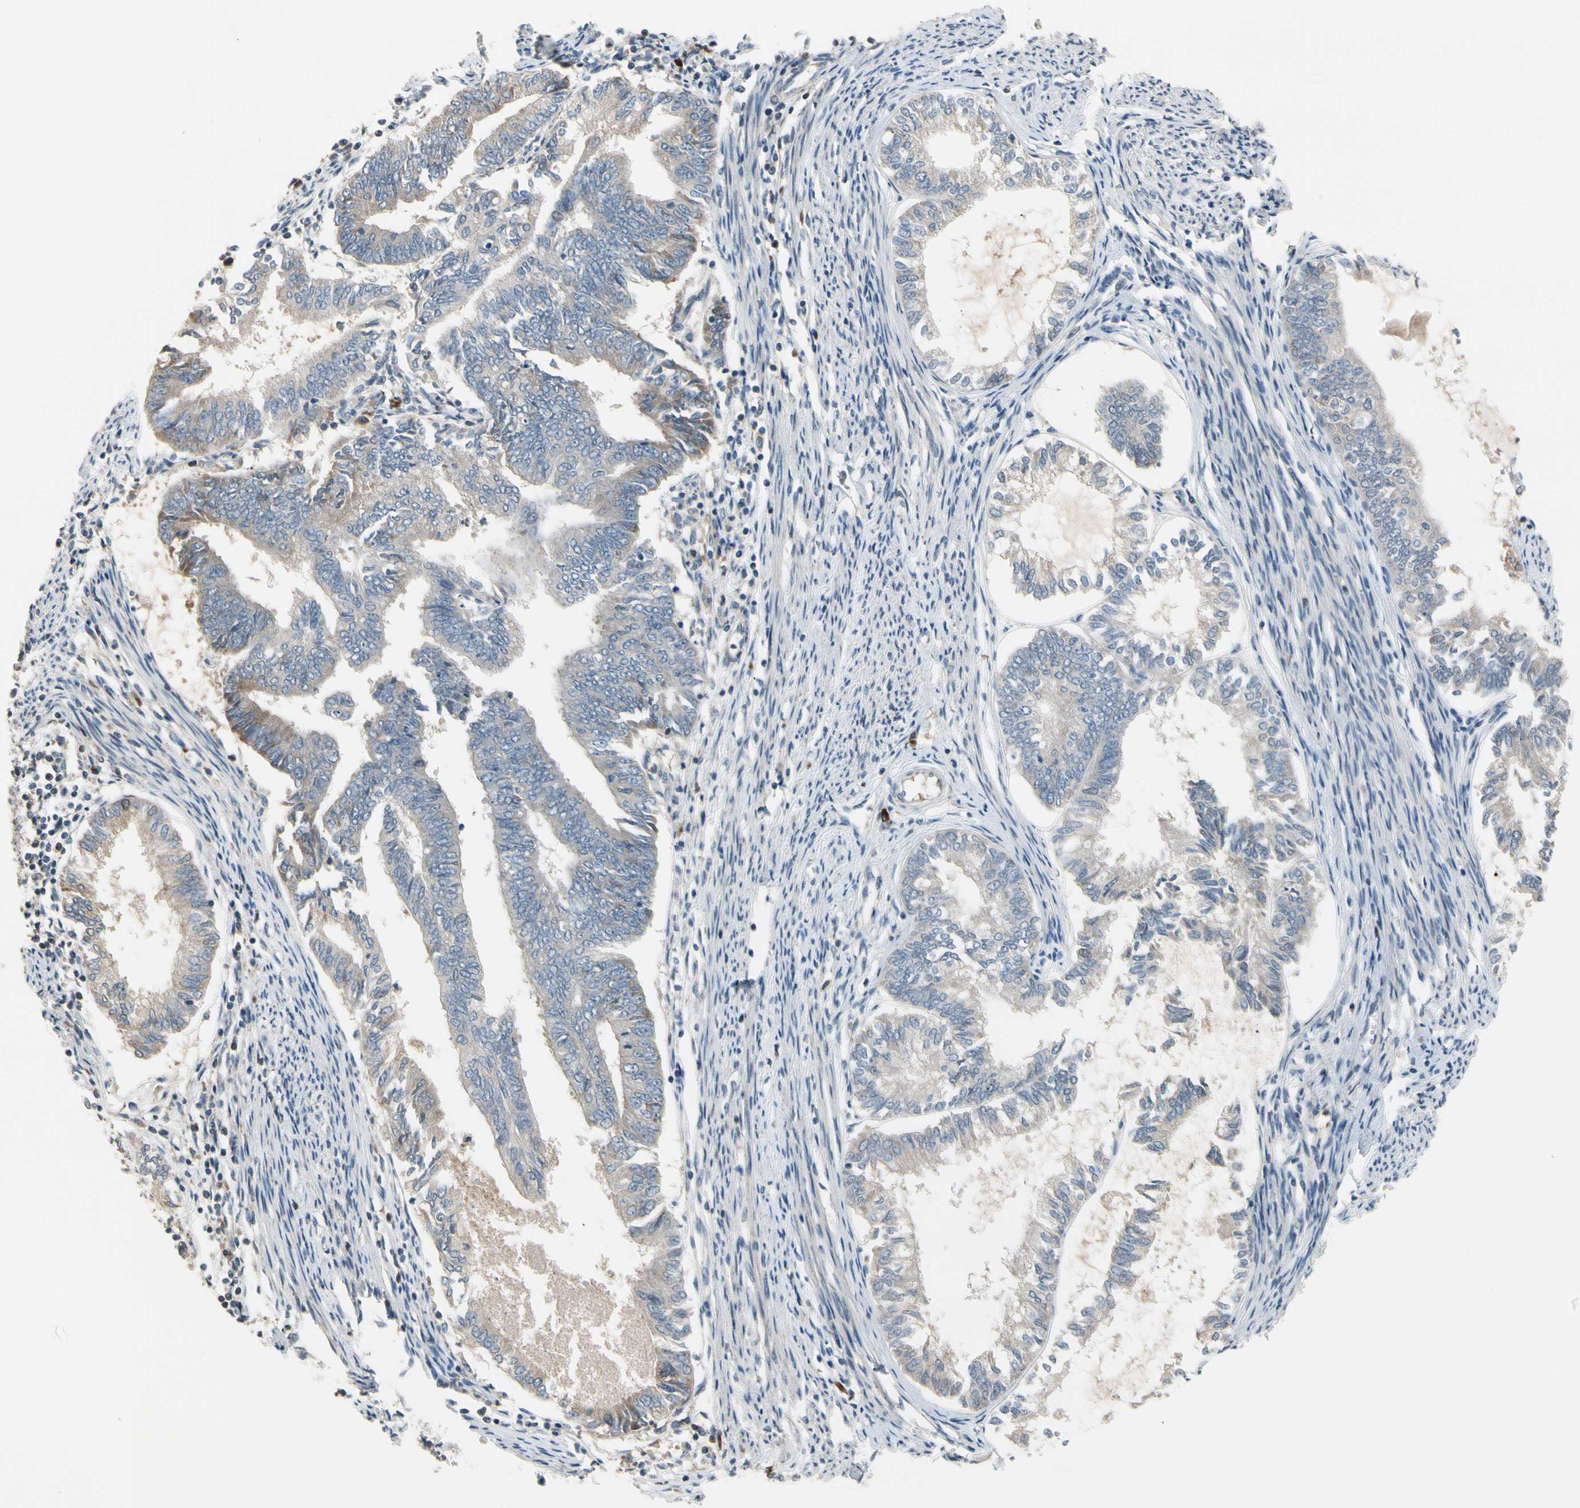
{"staining": {"intensity": "moderate", "quantity": "<25%", "location": "cytoplasmic/membranous"}, "tissue": "endometrial cancer", "cell_type": "Tumor cells", "image_type": "cancer", "snomed": [{"axis": "morphology", "description": "Adenocarcinoma, NOS"}, {"axis": "topography", "description": "Endometrium"}], "caption": "Protein expression analysis of human adenocarcinoma (endometrial) reveals moderate cytoplasmic/membranous positivity in about <25% of tumor cells. The staining was performed using DAB to visualize the protein expression in brown, while the nuclei were stained in blue with hematoxylin (Magnification: 20x).", "gene": "C4A", "patient": {"sex": "female", "age": 86}}